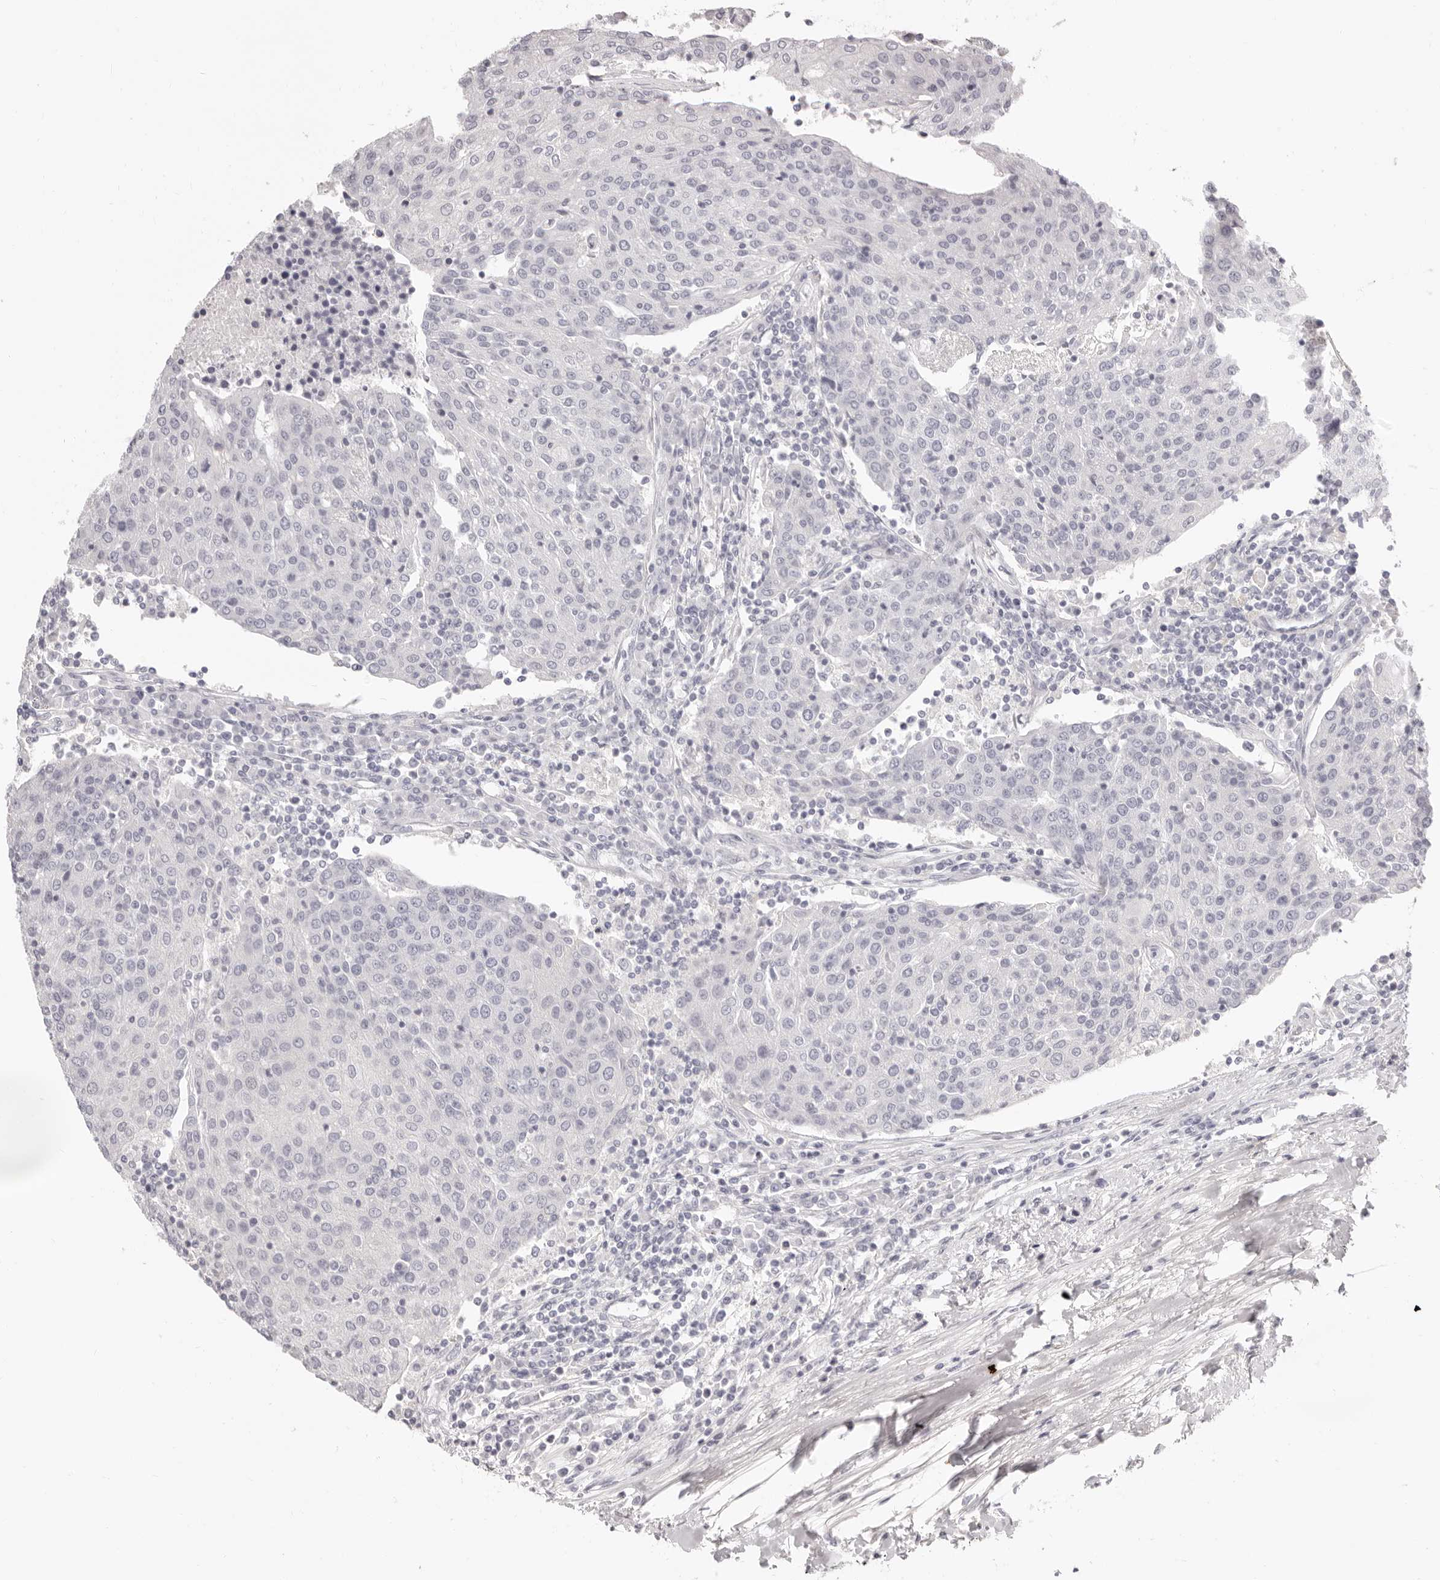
{"staining": {"intensity": "negative", "quantity": "none", "location": "none"}, "tissue": "urothelial cancer", "cell_type": "Tumor cells", "image_type": "cancer", "snomed": [{"axis": "morphology", "description": "Urothelial carcinoma, High grade"}, {"axis": "topography", "description": "Urinary bladder"}], "caption": "Protein analysis of urothelial cancer exhibits no significant positivity in tumor cells. The staining is performed using DAB brown chromogen with nuclei counter-stained in using hematoxylin.", "gene": "FABP1", "patient": {"sex": "female", "age": 85}}